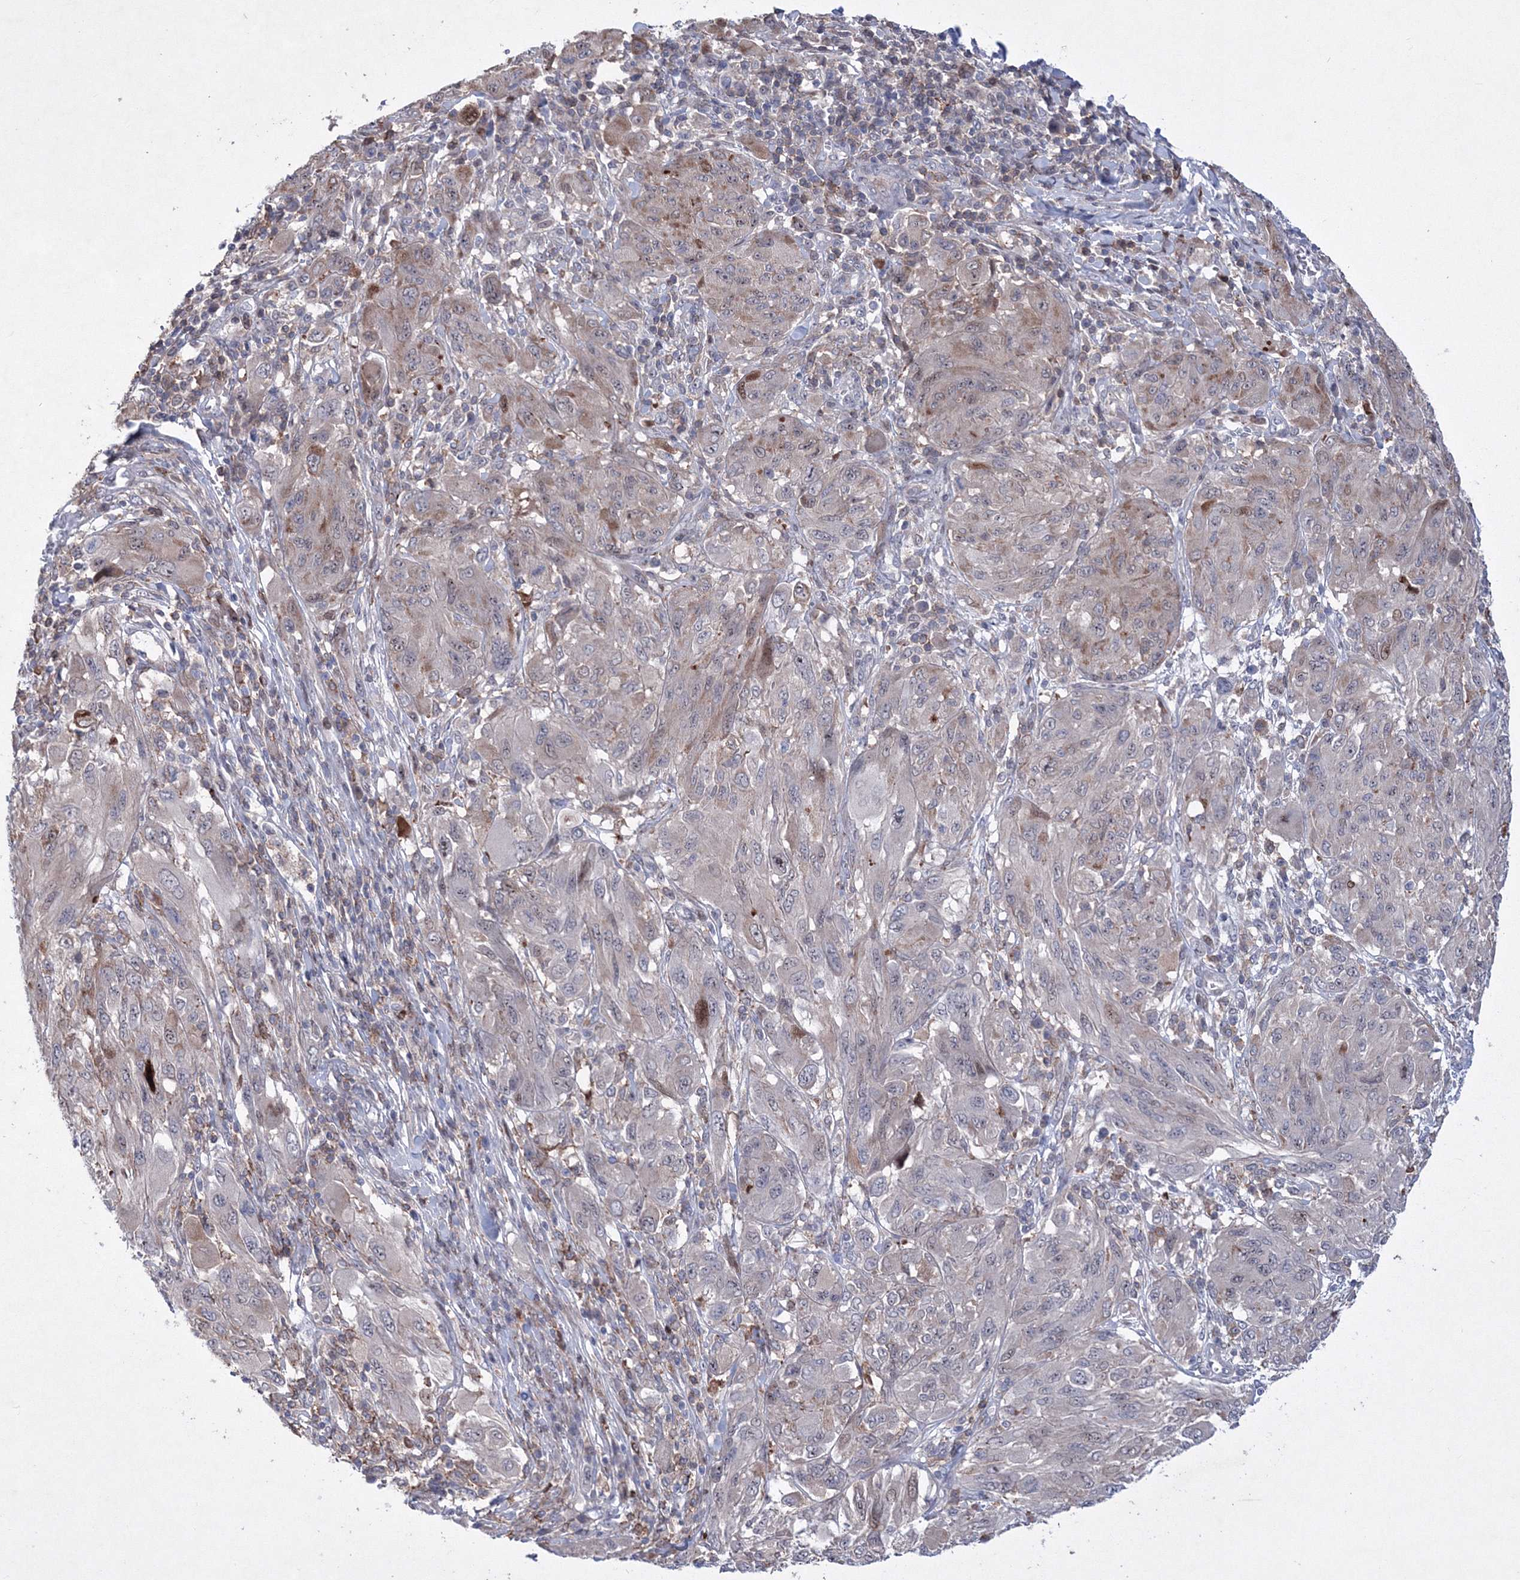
{"staining": {"intensity": "weak", "quantity": "<25%", "location": "cytoplasmic/membranous,nuclear"}, "tissue": "melanoma", "cell_type": "Tumor cells", "image_type": "cancer", "snomed": [{"axis": "morphology", "description": "Malignant melanoma, NOS"}, {"axis": "topography", "description": "Skin"}], "caption": "This is an IHC image of human melanoma. There is no positivity in tumor cells.", "gene": "RNPEPL1", "patient": {"sex": "female", "age": 91}}